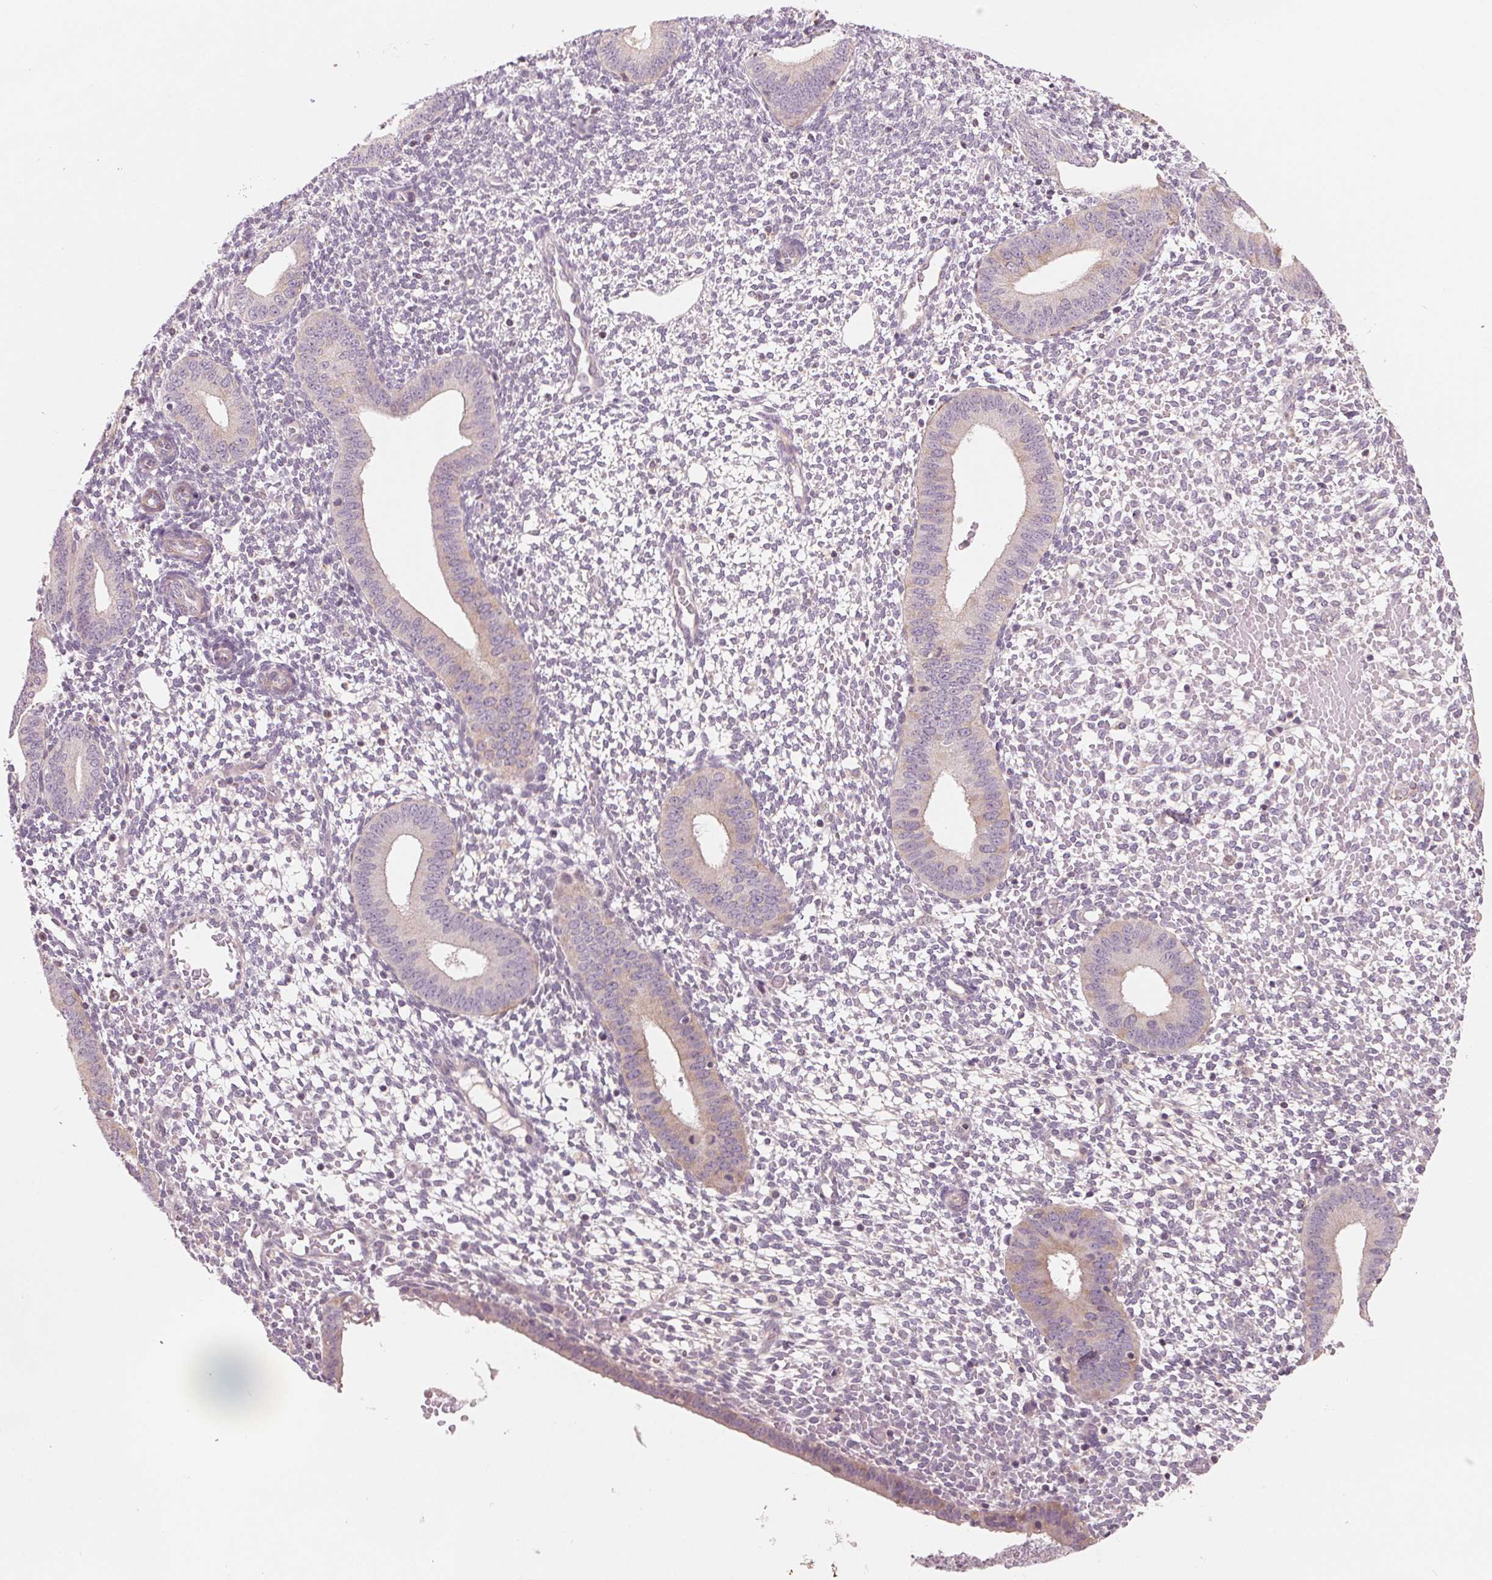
{"staining": {"intensity": "negative", "quantity": "none", "location": "none"}, "tissue": "endometrium", "cell_type": "Cells in endometrial stroma", "image_type": "normal", "snomed": [{"axis": "morphology", "description": "Normal tissue, NOS"}, {"axis": "topography", "description": "Endometrium"}], "caption": "Immunohistochemical staining of benign endometrium displays no significant staining in cells in endometrial stroma. Nuclei are stained in blue.", "gene": "AQP8", "patient": {"sex": "female", "age": 40}}